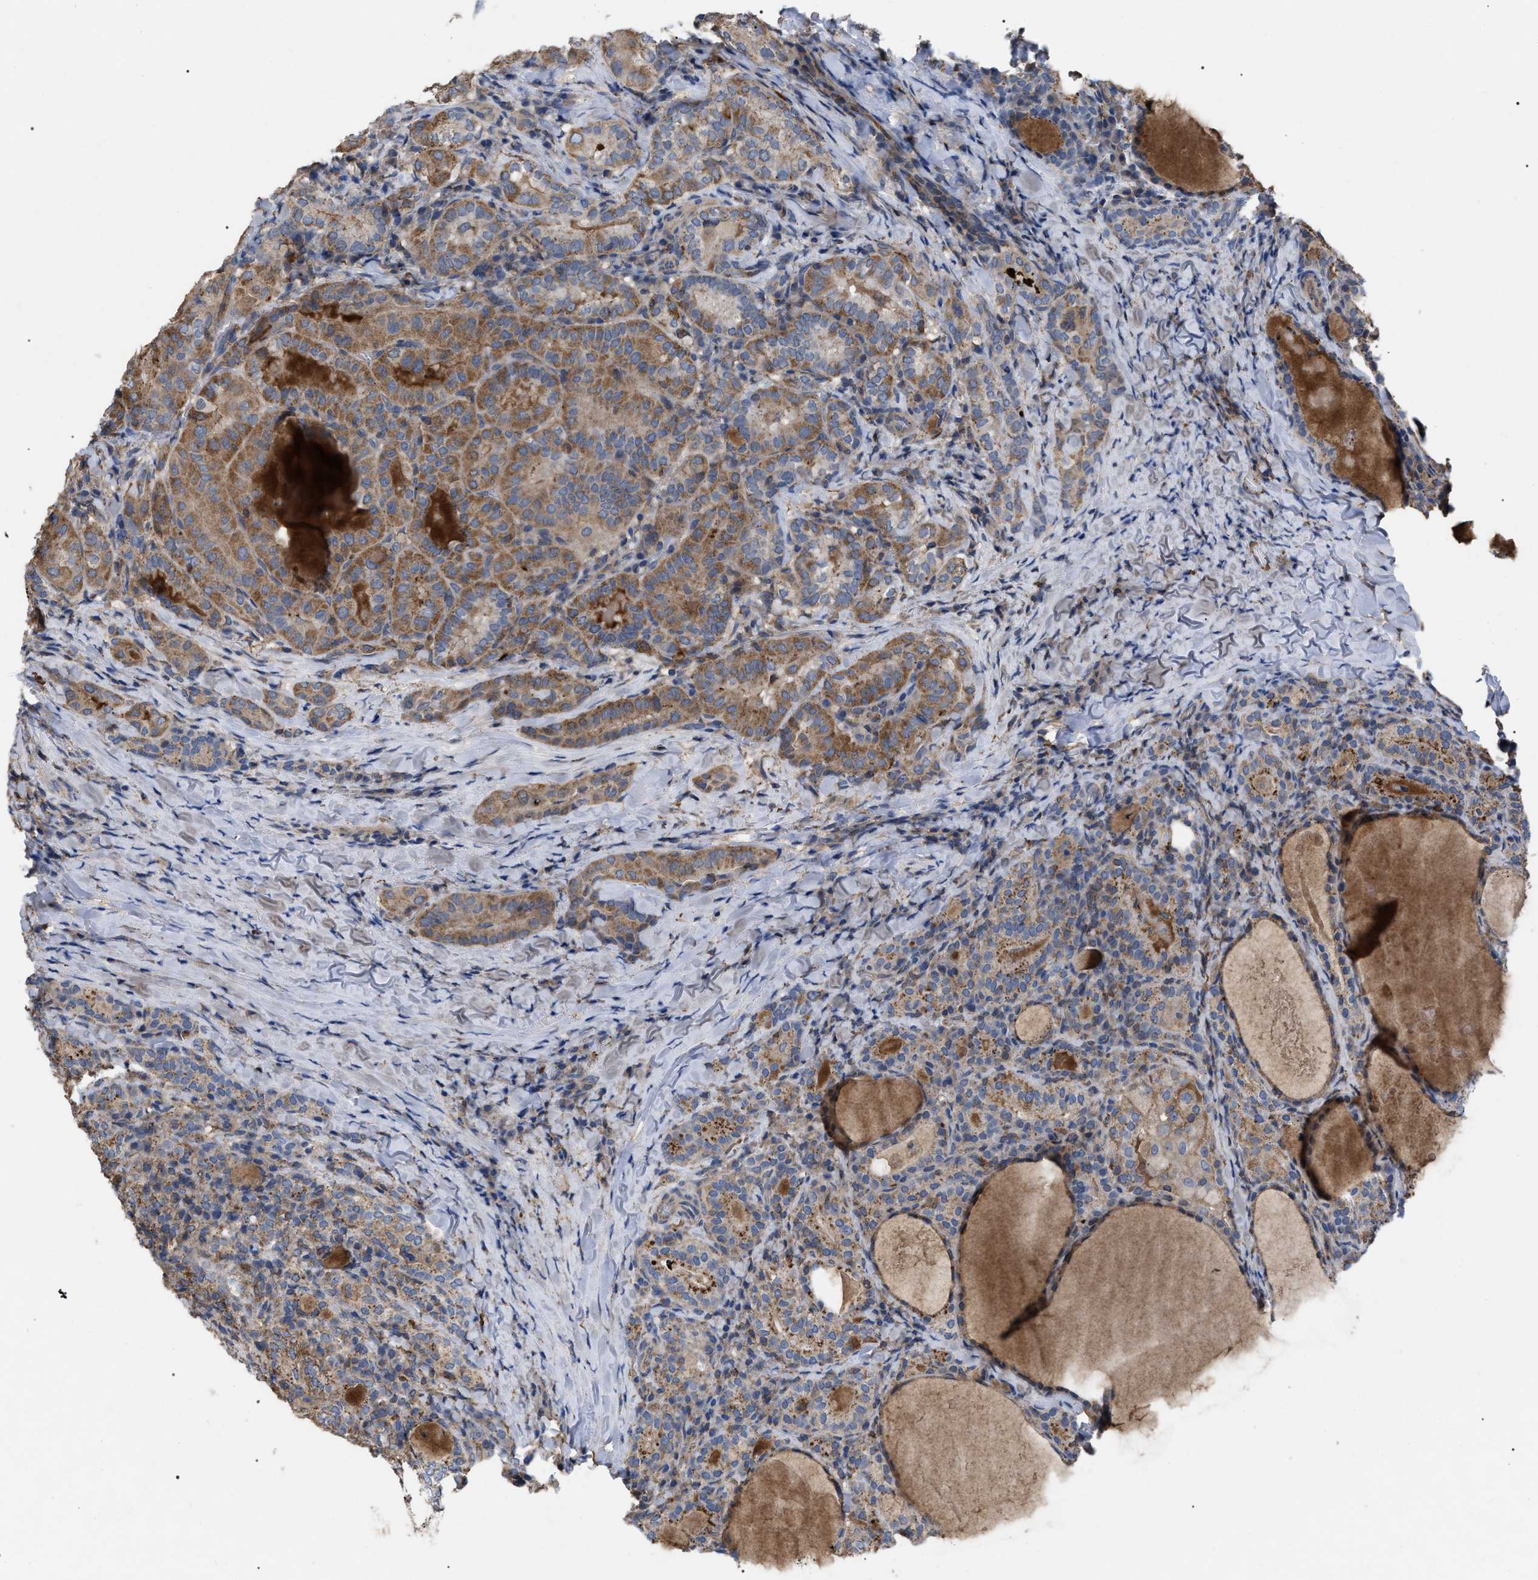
{"staining": {"intensity": "moderate", "quantity": ">75%", "location": "cytoplasmic/membranous"}, "tissue": "thyroid cancer", "cell_type": "Tumor cells", "image_type": "cancer", "snomed": [{"axis": "morphology", "description": "Papillary adenocarcinoma, NOS"}, {"axis": "topography", "description": "Thyroid gland"}], "caption": "Protein staining of papillary adenocarcinoma (thyroid) tissue displays moderate cytoplasmic/membranous staining in about >75% of tumor cells. (brown staining indicates protein expression, while blue staining denotes nuclei).", "gene": "FAM171A2", "patient": {"sex": "female", "age": 42}}